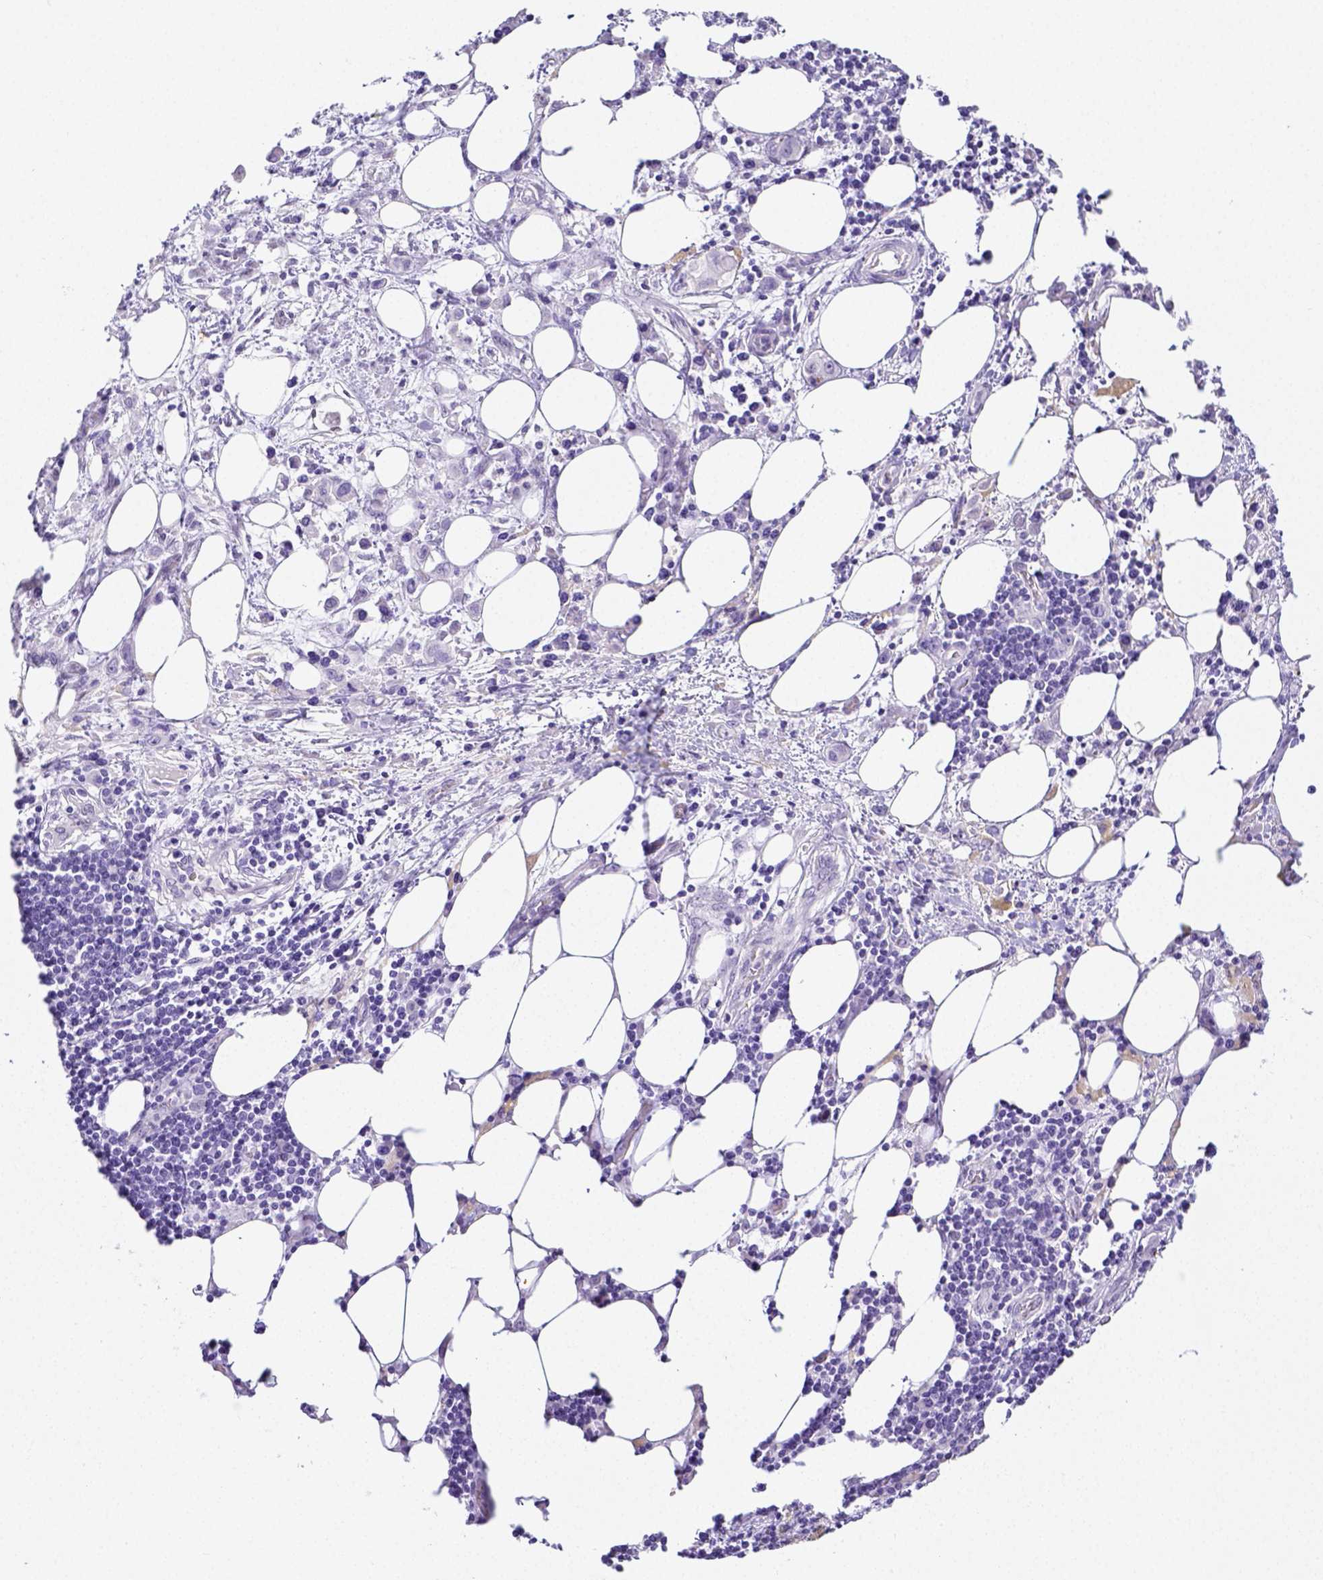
{"staining": {"intensity": "negative", "quantity": "none", "location": "none"}, "tissue": "stomach cancer", "cell_type": "Tumor cells", "image_type": "cancer", "snomed": [{"axis": "morphology", "description": "Adenocarcinoma, NOS"}, {"axis": "topography", "description": "Stomach, upper"}], "caption": "Immunohistochemistry (IHC) micrograph of neoplastic tissue: human stomach cancer (adenocarcinoma) stained with DAB shows no significant protein expression in tumor cells. (DAB (3,3'-diaminobenzidine) immunohistochemistry (IHC) visualized using brightfield microscopy, high magnification).", "gene": "ARHGAP36", "patient": {"sex": "male", "age": 75}}